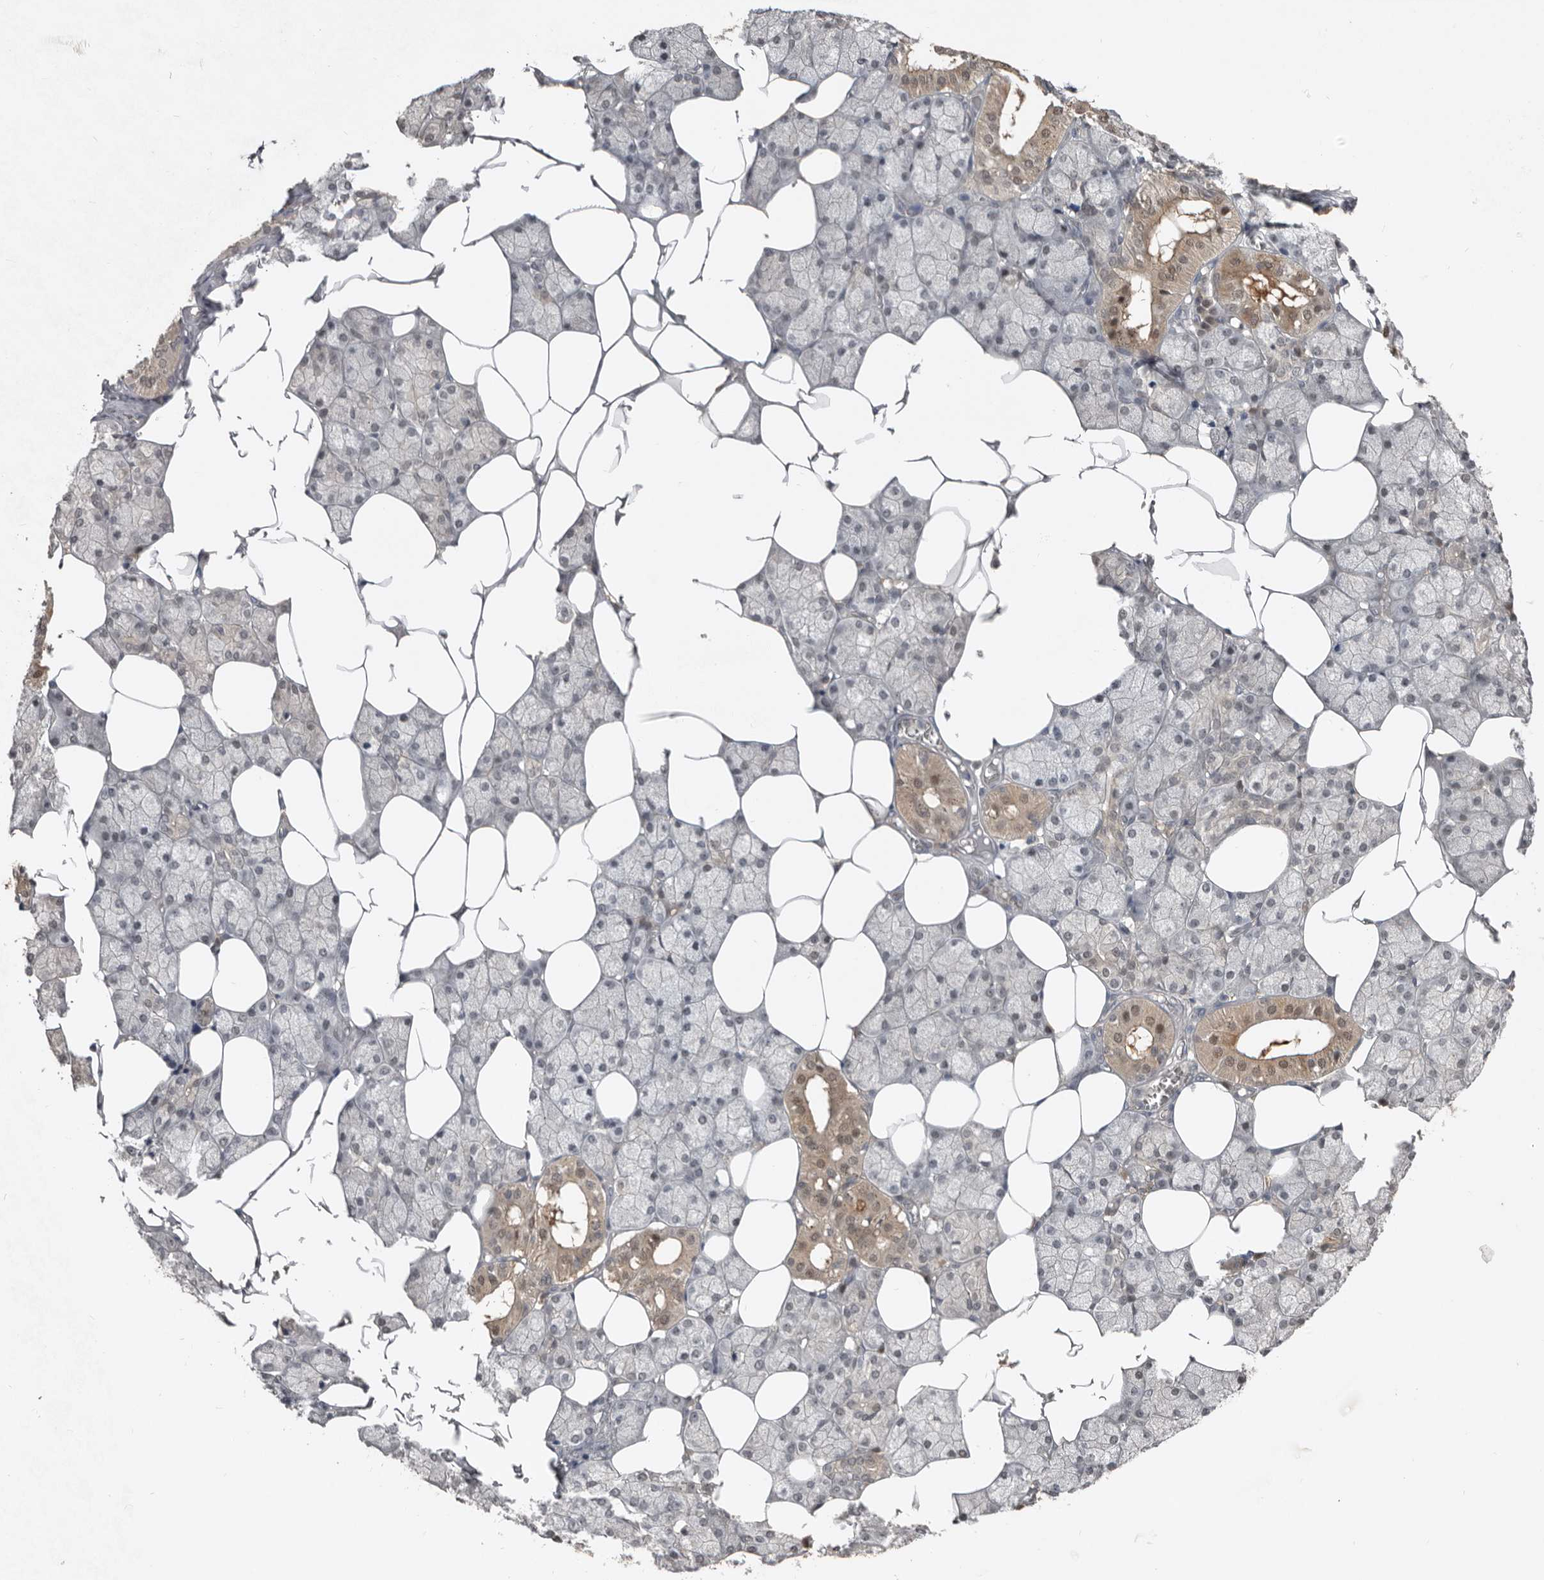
{"staining": {"intensity": "moderate", "quantity": "<25%", "location": "cytoplasmic/membranous"}, "tissue": "salivary gland", "cell_type": "Glandular cells", "image_type": "normal", "snomed": [{"axis": "morphology", "description": "Normal tissue, NOS"}, {"axis": "topography", "description": "Salivary gland"}], "caption": "This is a photomicrograph of immunohistochemistry (IHC) staining of normal salivary gland, which shows moderate positivity in the cytoplasmic/membranous of glandular cells.", "gene": "RBKS", "patient": {"sex": "male", "age": 62}}